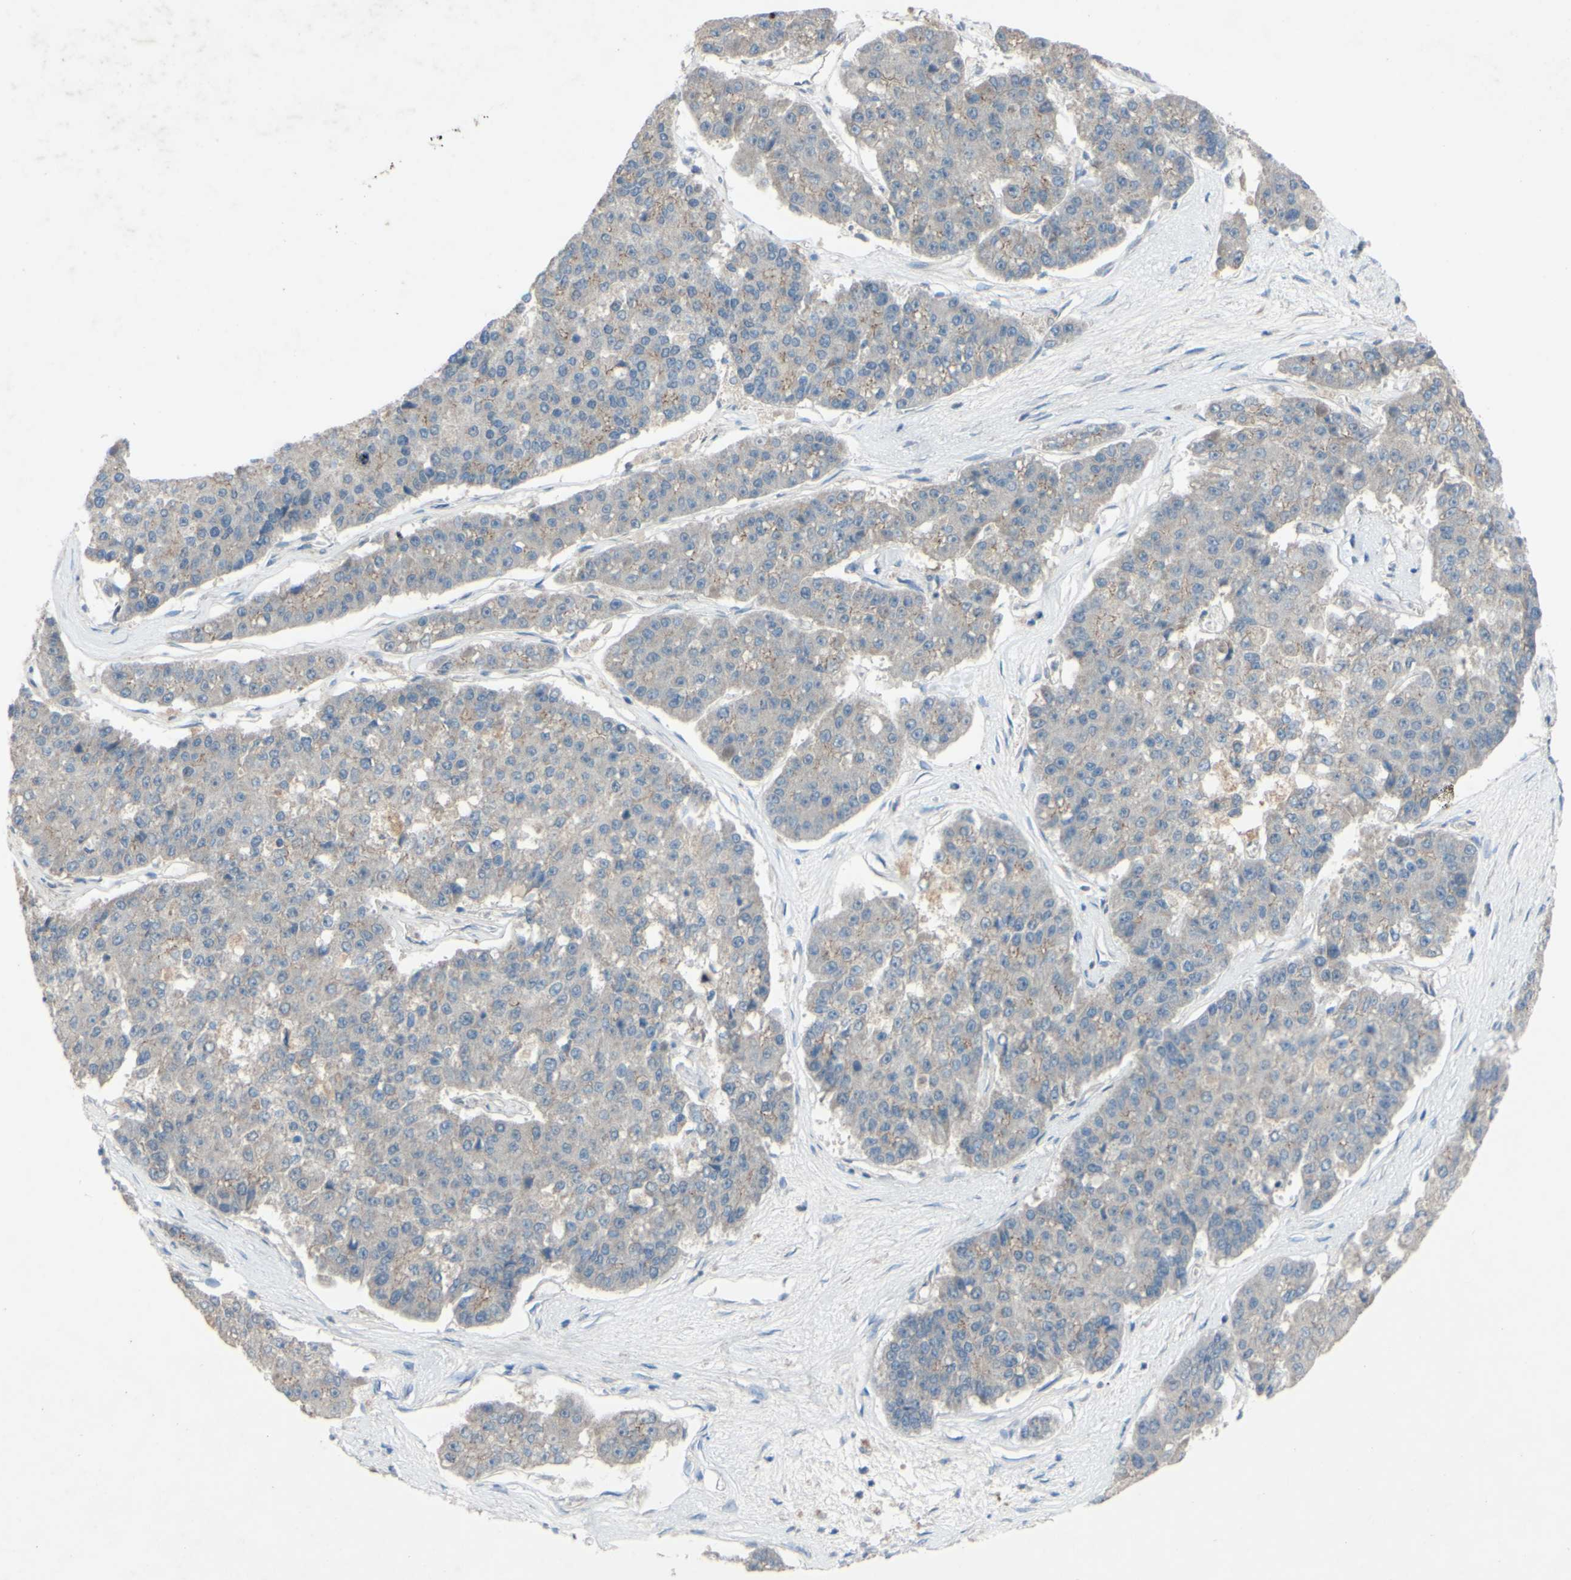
{"staining": {"intensity": "moderate", "quantity": "<25%", "location": "cytoplasmic/membranous"}, "tissue": "pancreatic cancer", "cell_type": "Tumor cells", "image_type": "cancer", "snomed": [{"axis": "morphology", "description": "Adenocarcinoma, NOS"}, {"axis": "topography", "description": "Pancreas"}], "caption": "Protein analysis of pancreatic adenocarcinoma tissue exhibits moderate cytoplasmic/membranous staining in approximately <25% of tumor cells. The staining is performed using DAB brown chromogen to label protein expression. The nuclei are counter-stained blue using hematoxylin.", "gene": "CDCP1", "patient": {"sex": "male", "age": 50}}